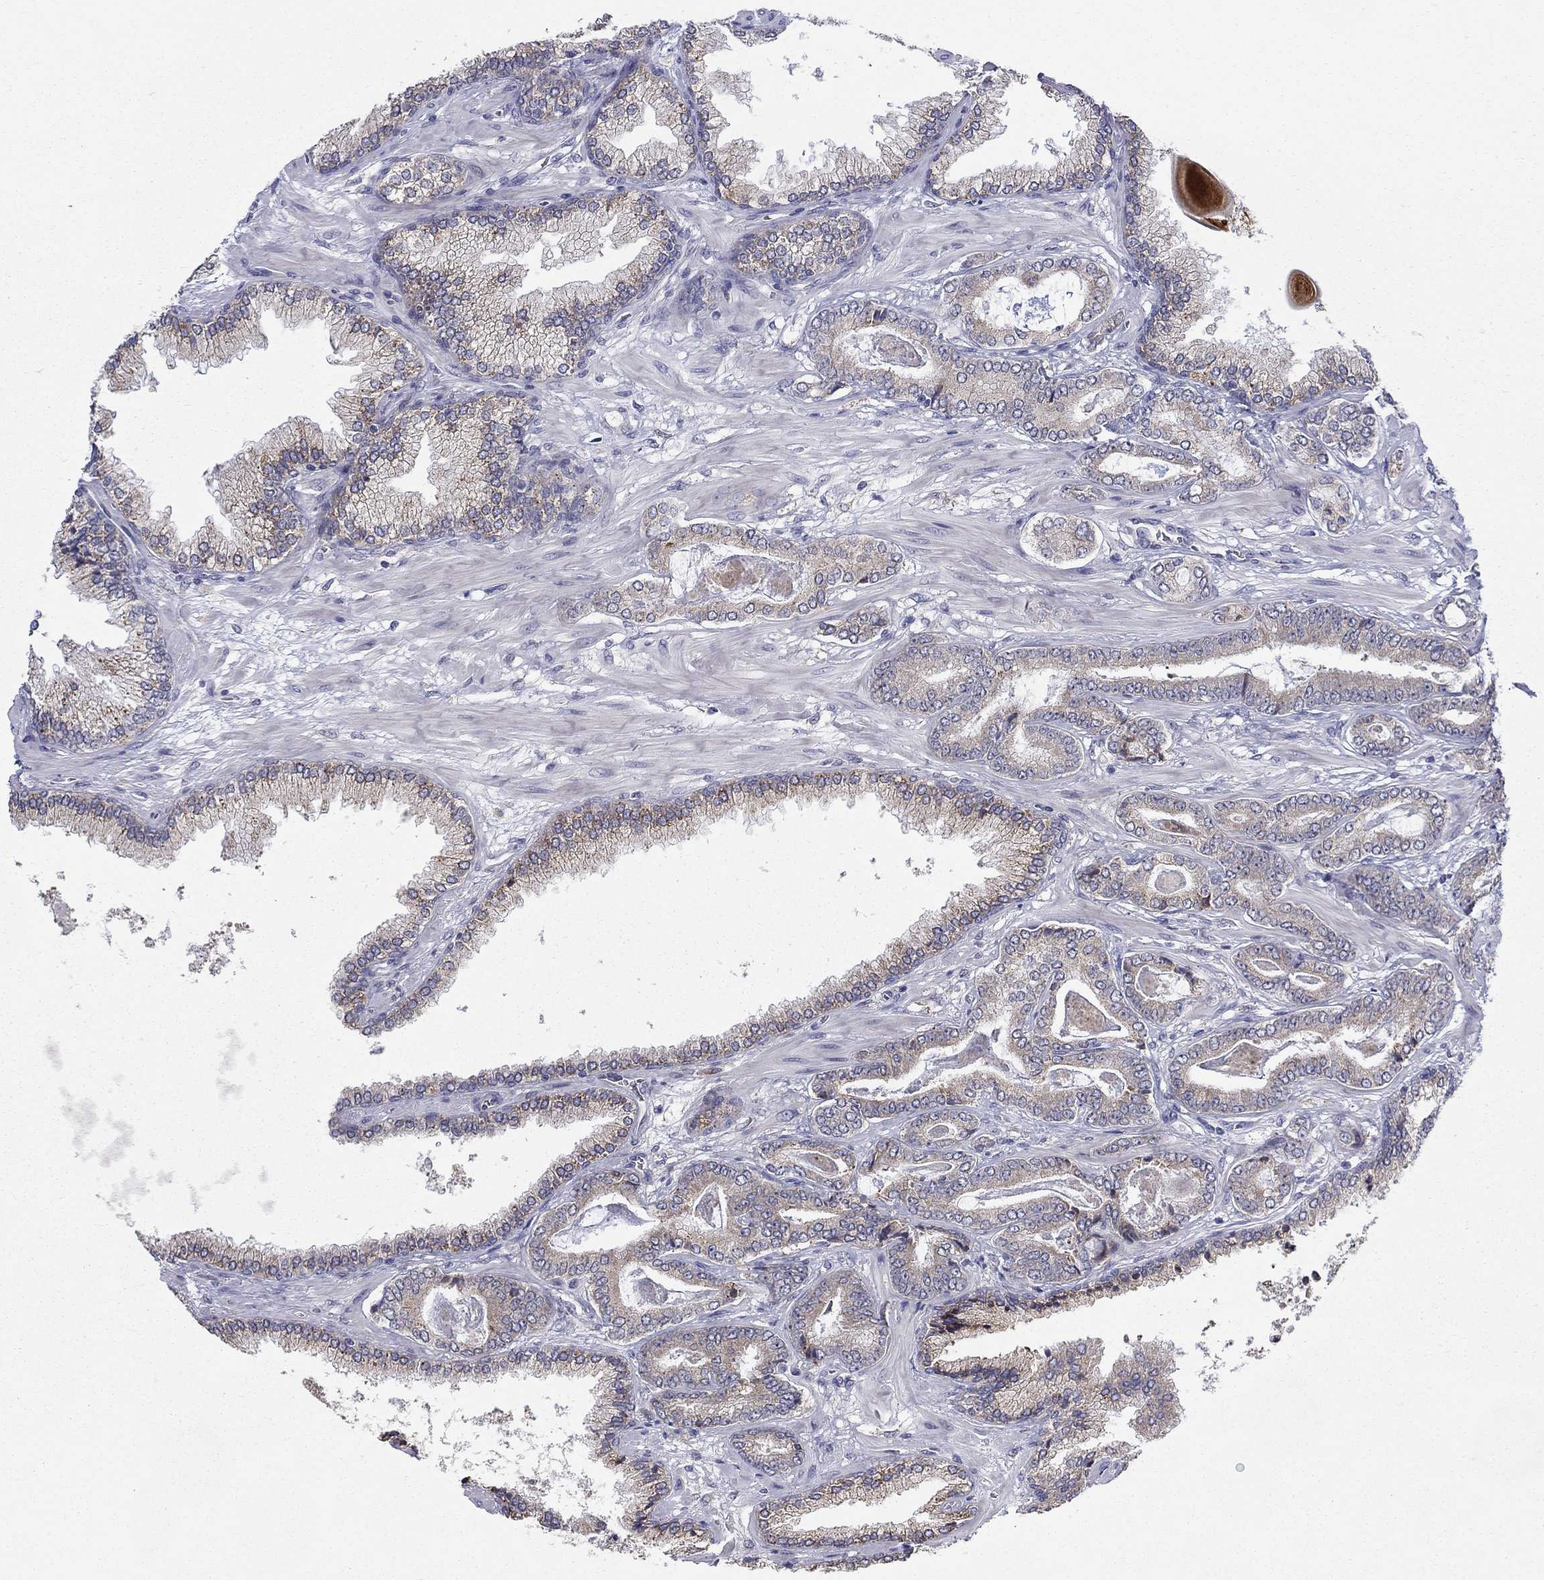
{"staining": {"intensity": "weak", "quantity": "25%-75%", "location": "cytoplasmic/membranous"}, "tissue": "prostate cancer", "cell_type": "Tumor cells", "image_type": "cancer", "snomed": [{"axis": "morphology", "description": "Adenocarcinoma, Low grade"}, {"axis": "topography", "description": "Prostate"}], "caption": "Immunohistochemical staining of prostate cancer demonstrates weak cytoplasmic/membranous protein expression in about 25%-75% of tumor cells.", "gene": "QRFPR", "patient": {"sex": "male", "age": 69}}